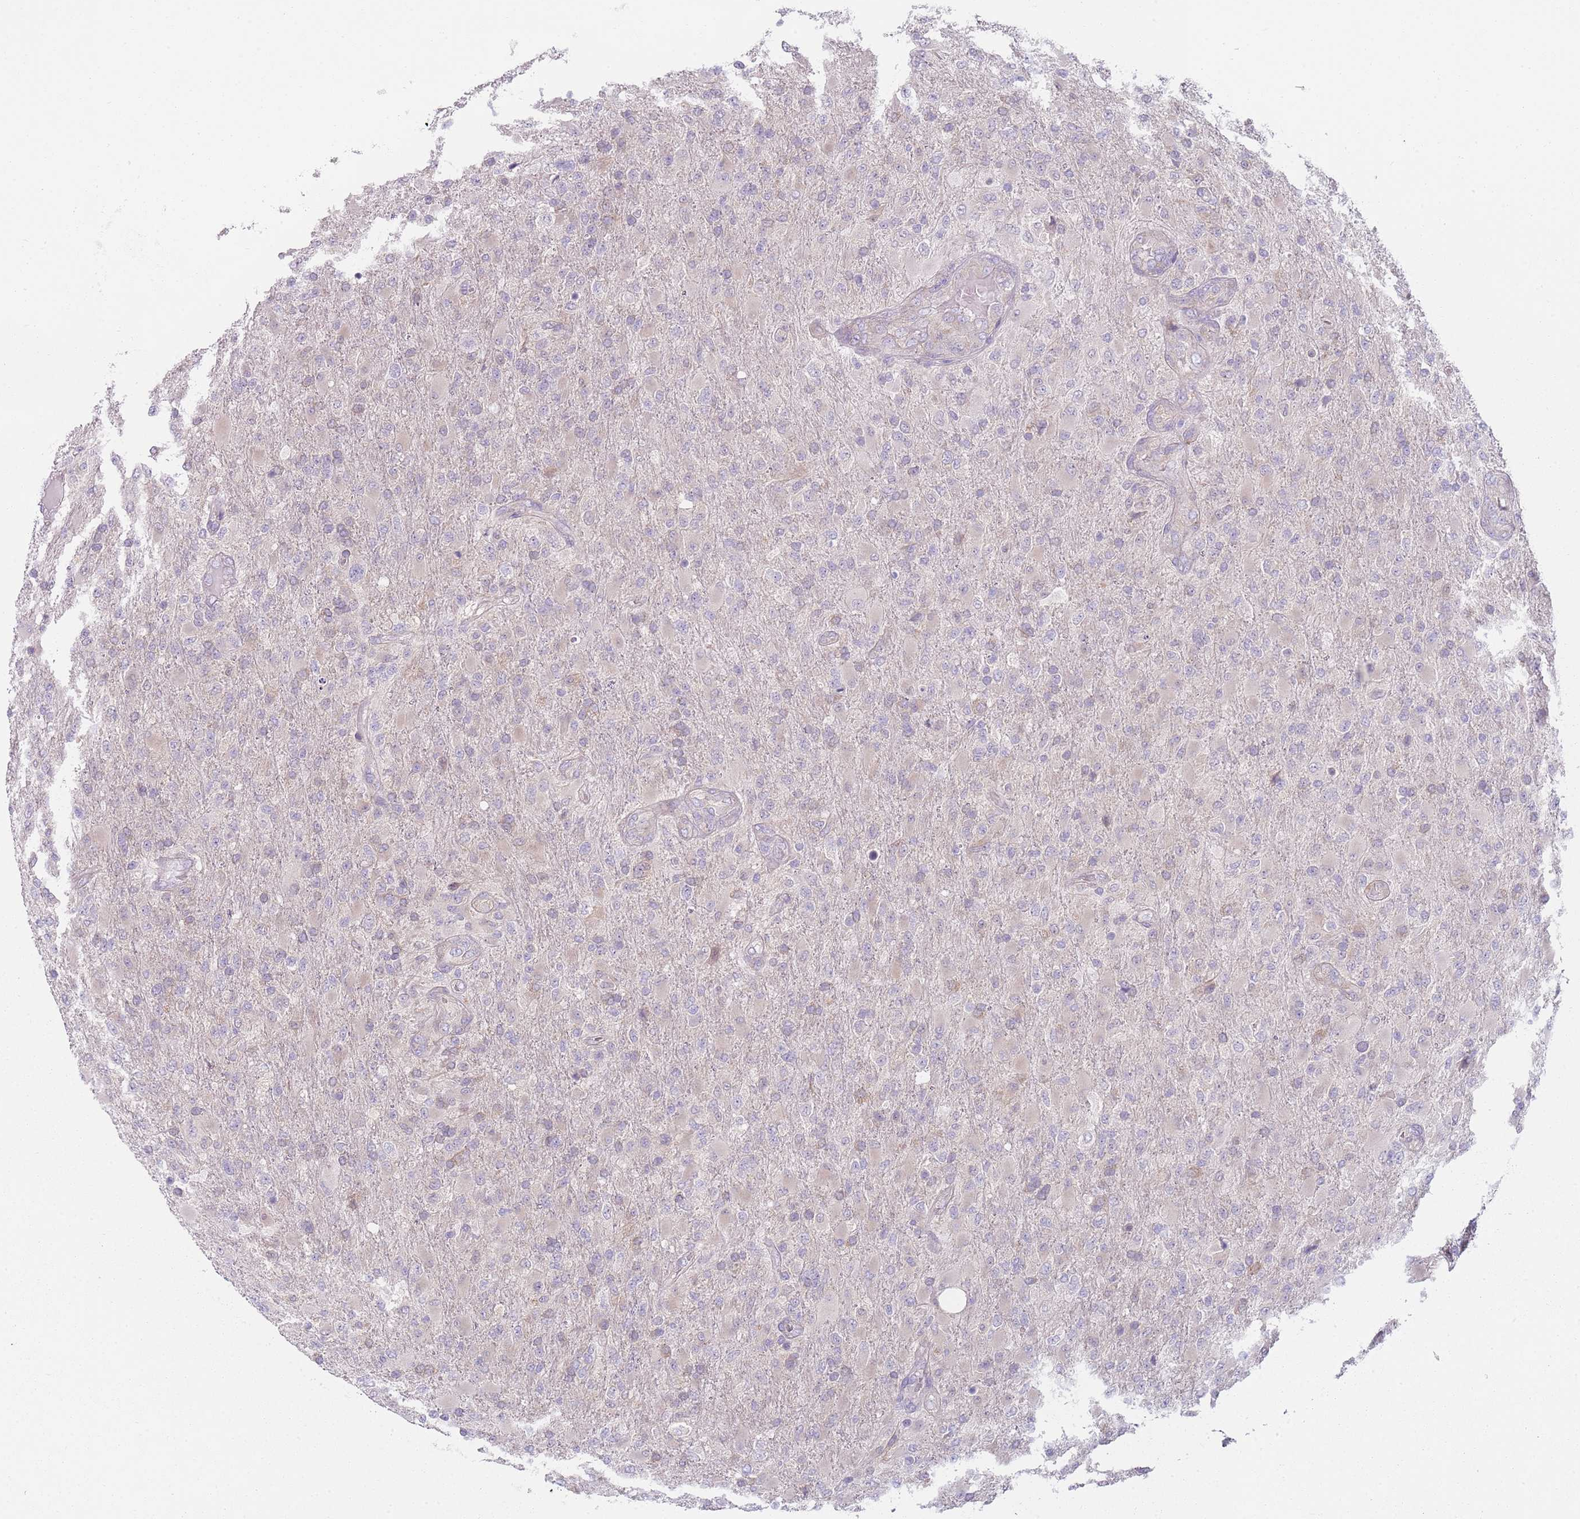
{"staining": {"intensity": "weak", "quantity": "<25%", "location": "cytoplasmic/membranous"}, "tissue": "glioma", "cell_type": "Tumor cells", "image_type": "cancer", "snomed": [{"axis": "morphology", "description": "Glioma, malignant, Low grade"}, {"axis": "topography", "description": "Brain"}], "caption": "IHC photomicrograph of glioma stained for a protein (brown), which reveals no staining in tumor cells.", "gene": "SLC26A6", "patient": {"sex": "male", "age": 65}}